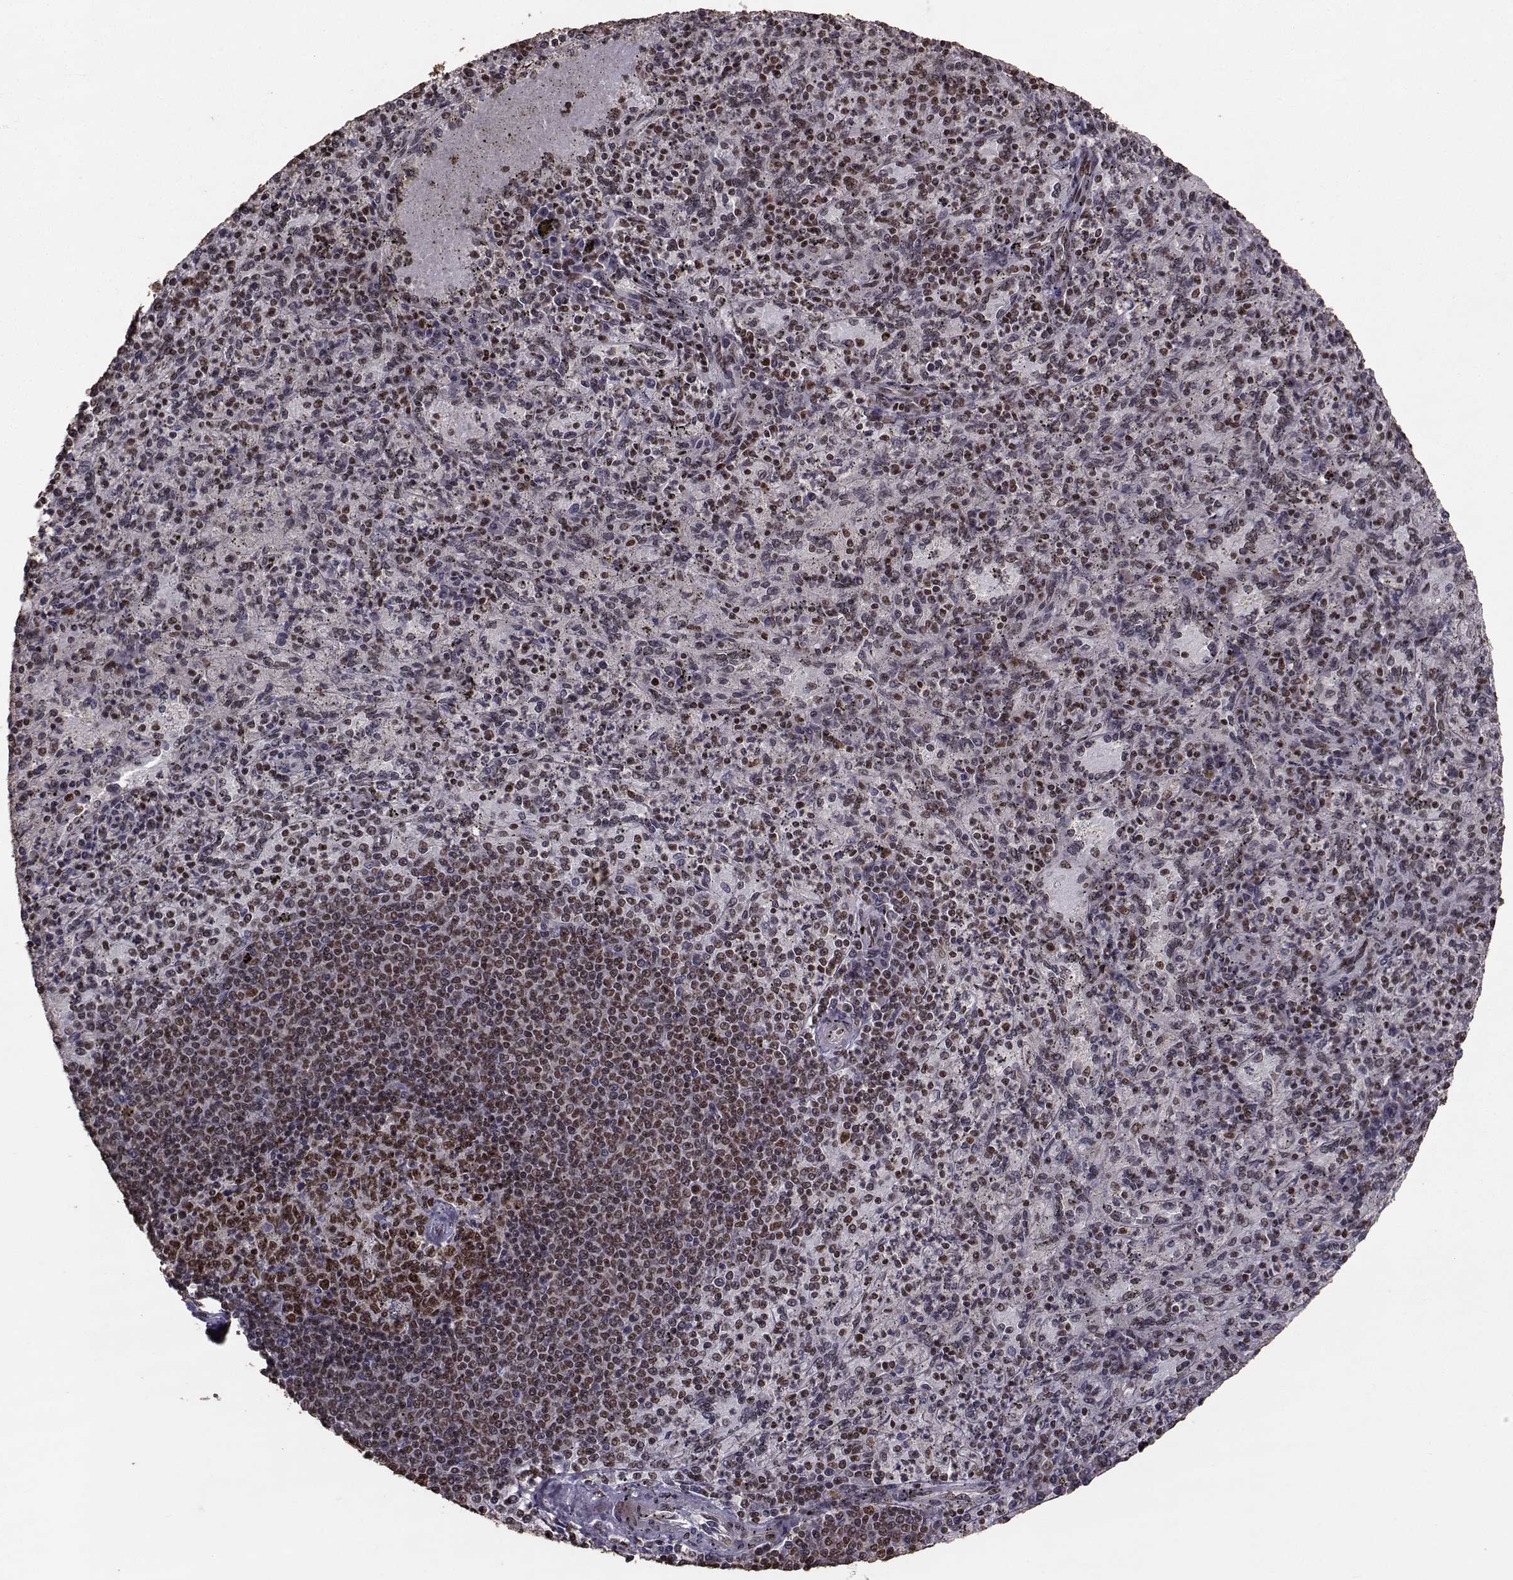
{"staining": {"intensity": "strong", "quantity": "25%-75%", "location": "nuclear"}, "tissue": "spleen", "cell_type": "Cells in red pulp", "image_type": "normal", "snomed": [{"axis": "morphology", "description": "Normal tissue, NOS"}, {"axis": "topography", "description": "Spleen"}], "caption": "DAB immunohistochemical staining of normal spleen exhibits strong nuclear protein expression in approximately 25%-75% of cells in red pulp.", "gene": "SF1", "patient": {"sex": "male", "age": 60}}